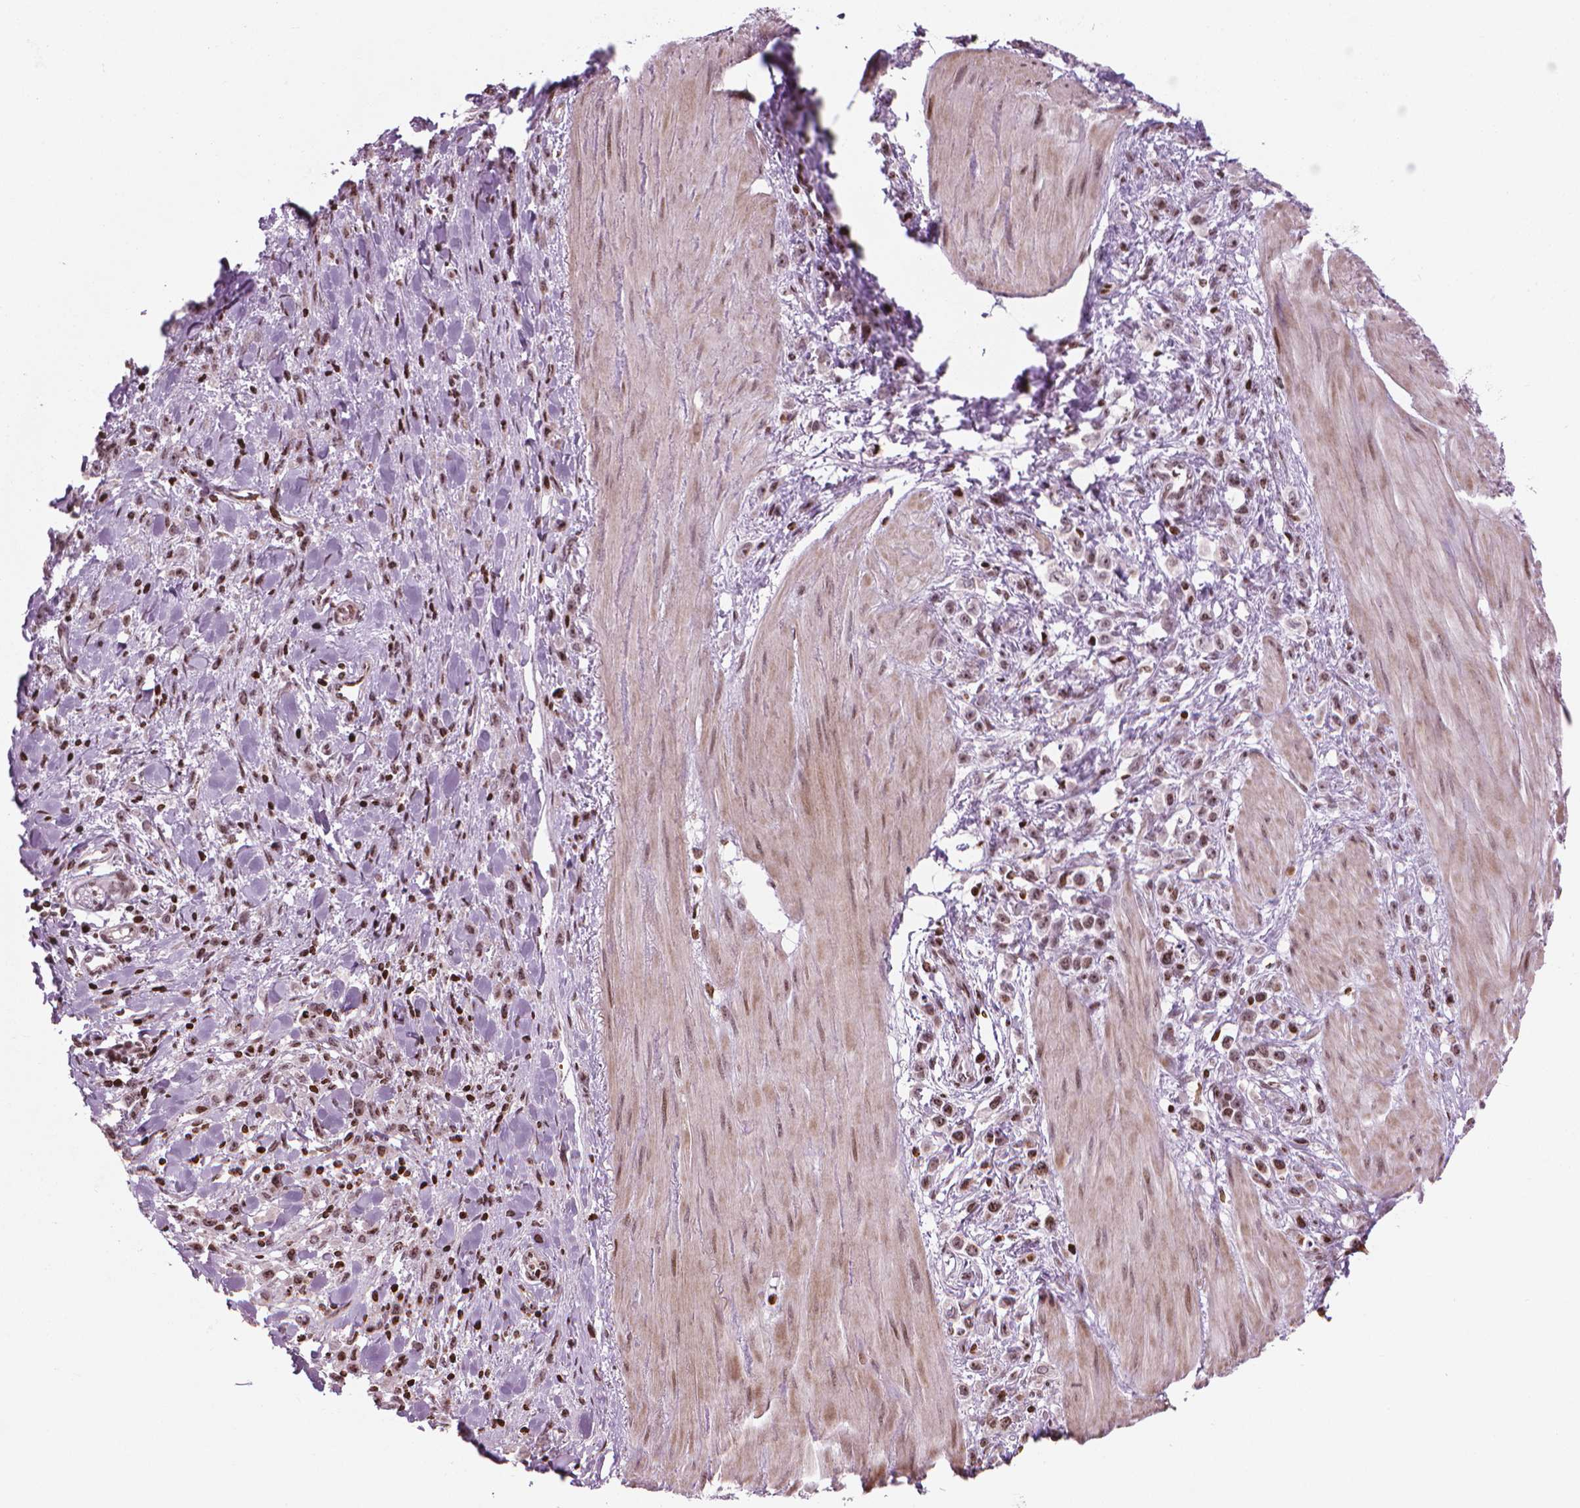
{"staining": {"intensity": "moderate", "quantity": ">75%", "location": "nuclear"}, "tissue": "stomach cancer", "cell_type": "Tumor cells", "image_type": "cancer", "snomed": [{"axis": "morphology", "description": "Adenocarcinoma, NOS"}, {"axis": "topography", "description": "Stomach"}], "caption": "Immunohistochemistry (DAB) staining of human stomach cancer exhibits moderate nuclear protein staining in approximately >75% of tumor cells.", "gene": "PIP4K2A", "patient": {"sex": "male", "age": 47}}